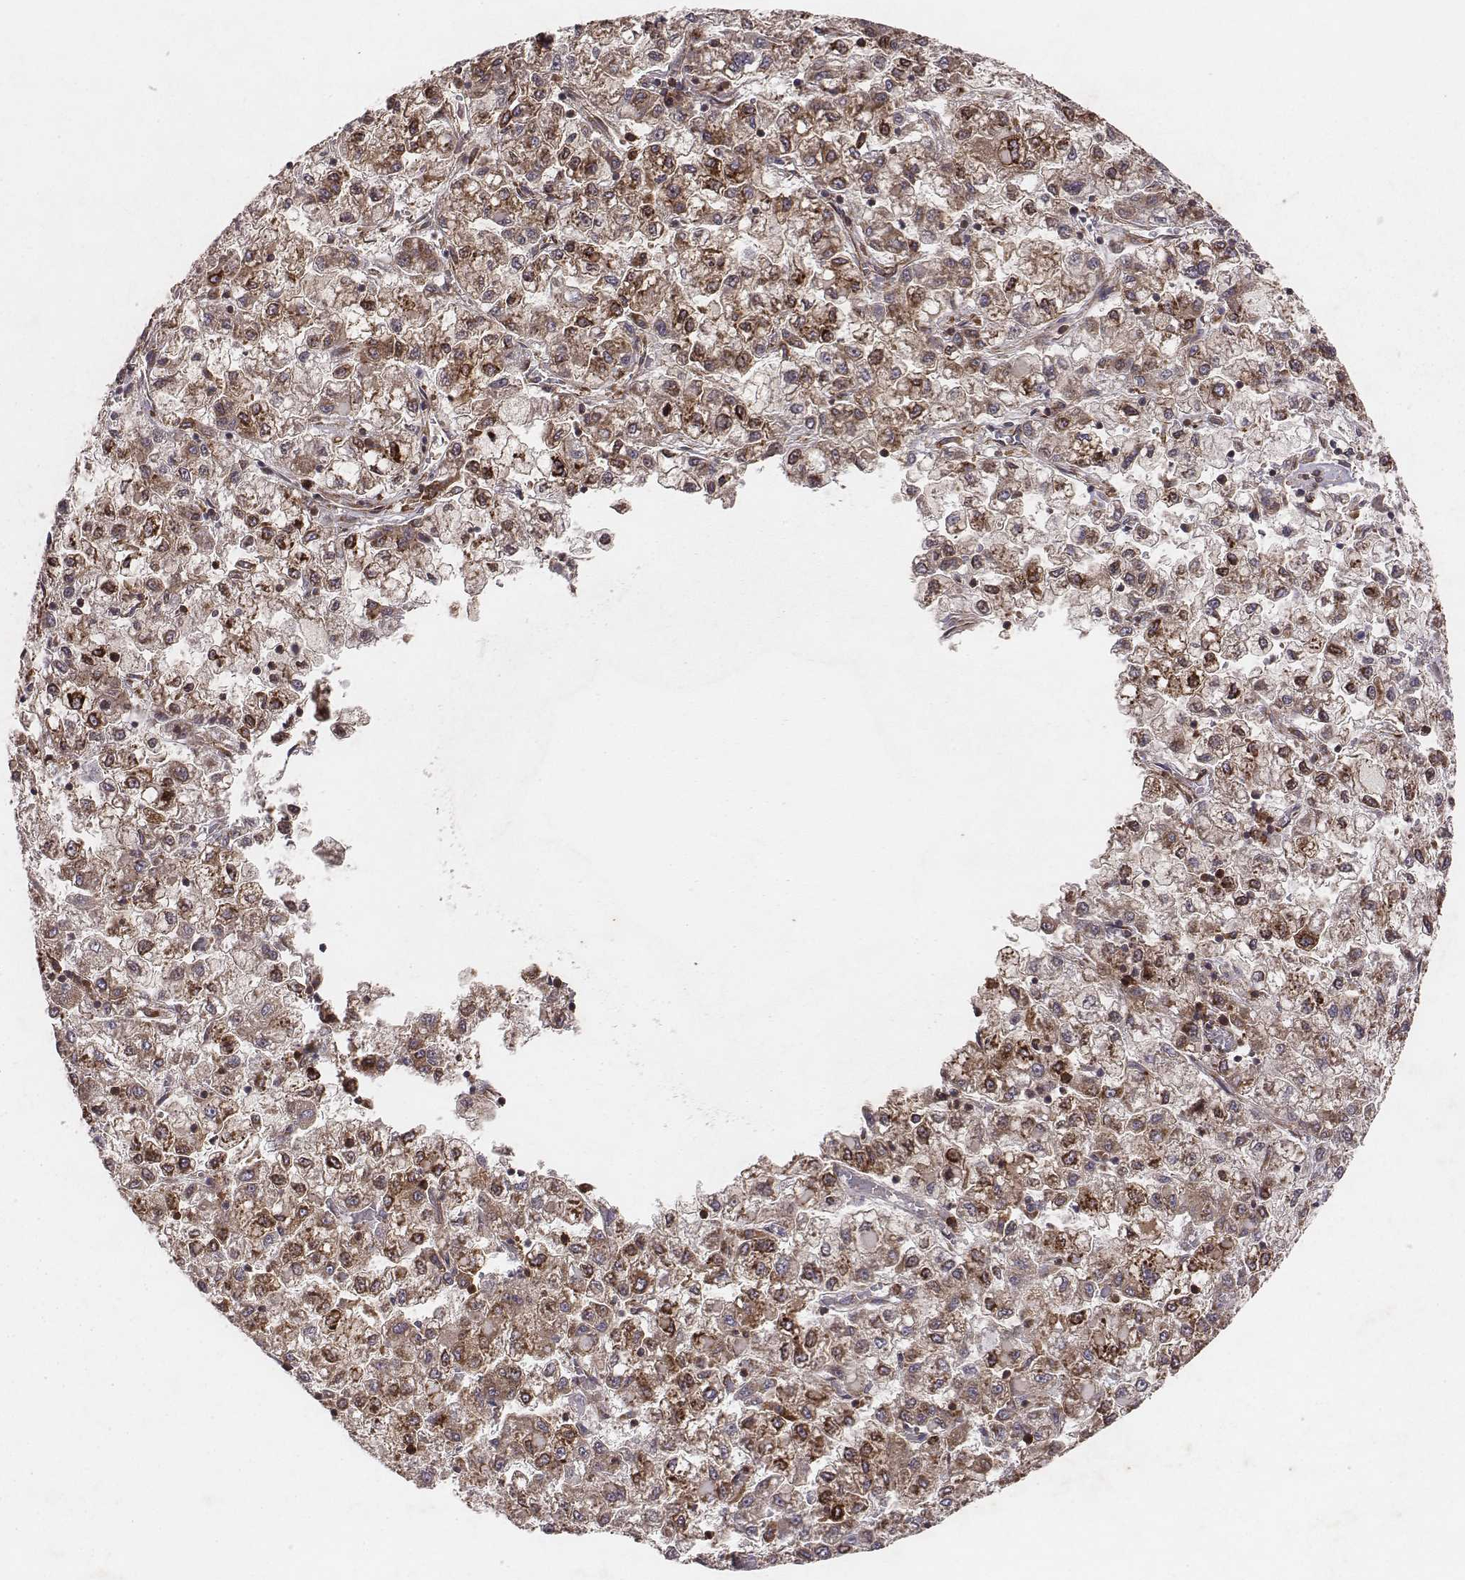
{"staining": {"intensity": "moderate", "quantity": ">75%", "location": "cytoplasmic/membranous"}, "tissue": "liver cancer", "cell_type": "Tumor cells", "image_type": "cancer", "snomed": [{"axis": "morphology", "description": "Carcinoma, Hepatocellular, NOS"}, {"axis": "topography", "description": "Liver"}], "caption": "An image of liver cancer (hepatocellular carcinoma) stained for a protein reveals moderate cytoplasmic/membranous brown staining in tumor cells.", "gene": "TXLNA", "patient": {"sex": "male", "age": 40}}